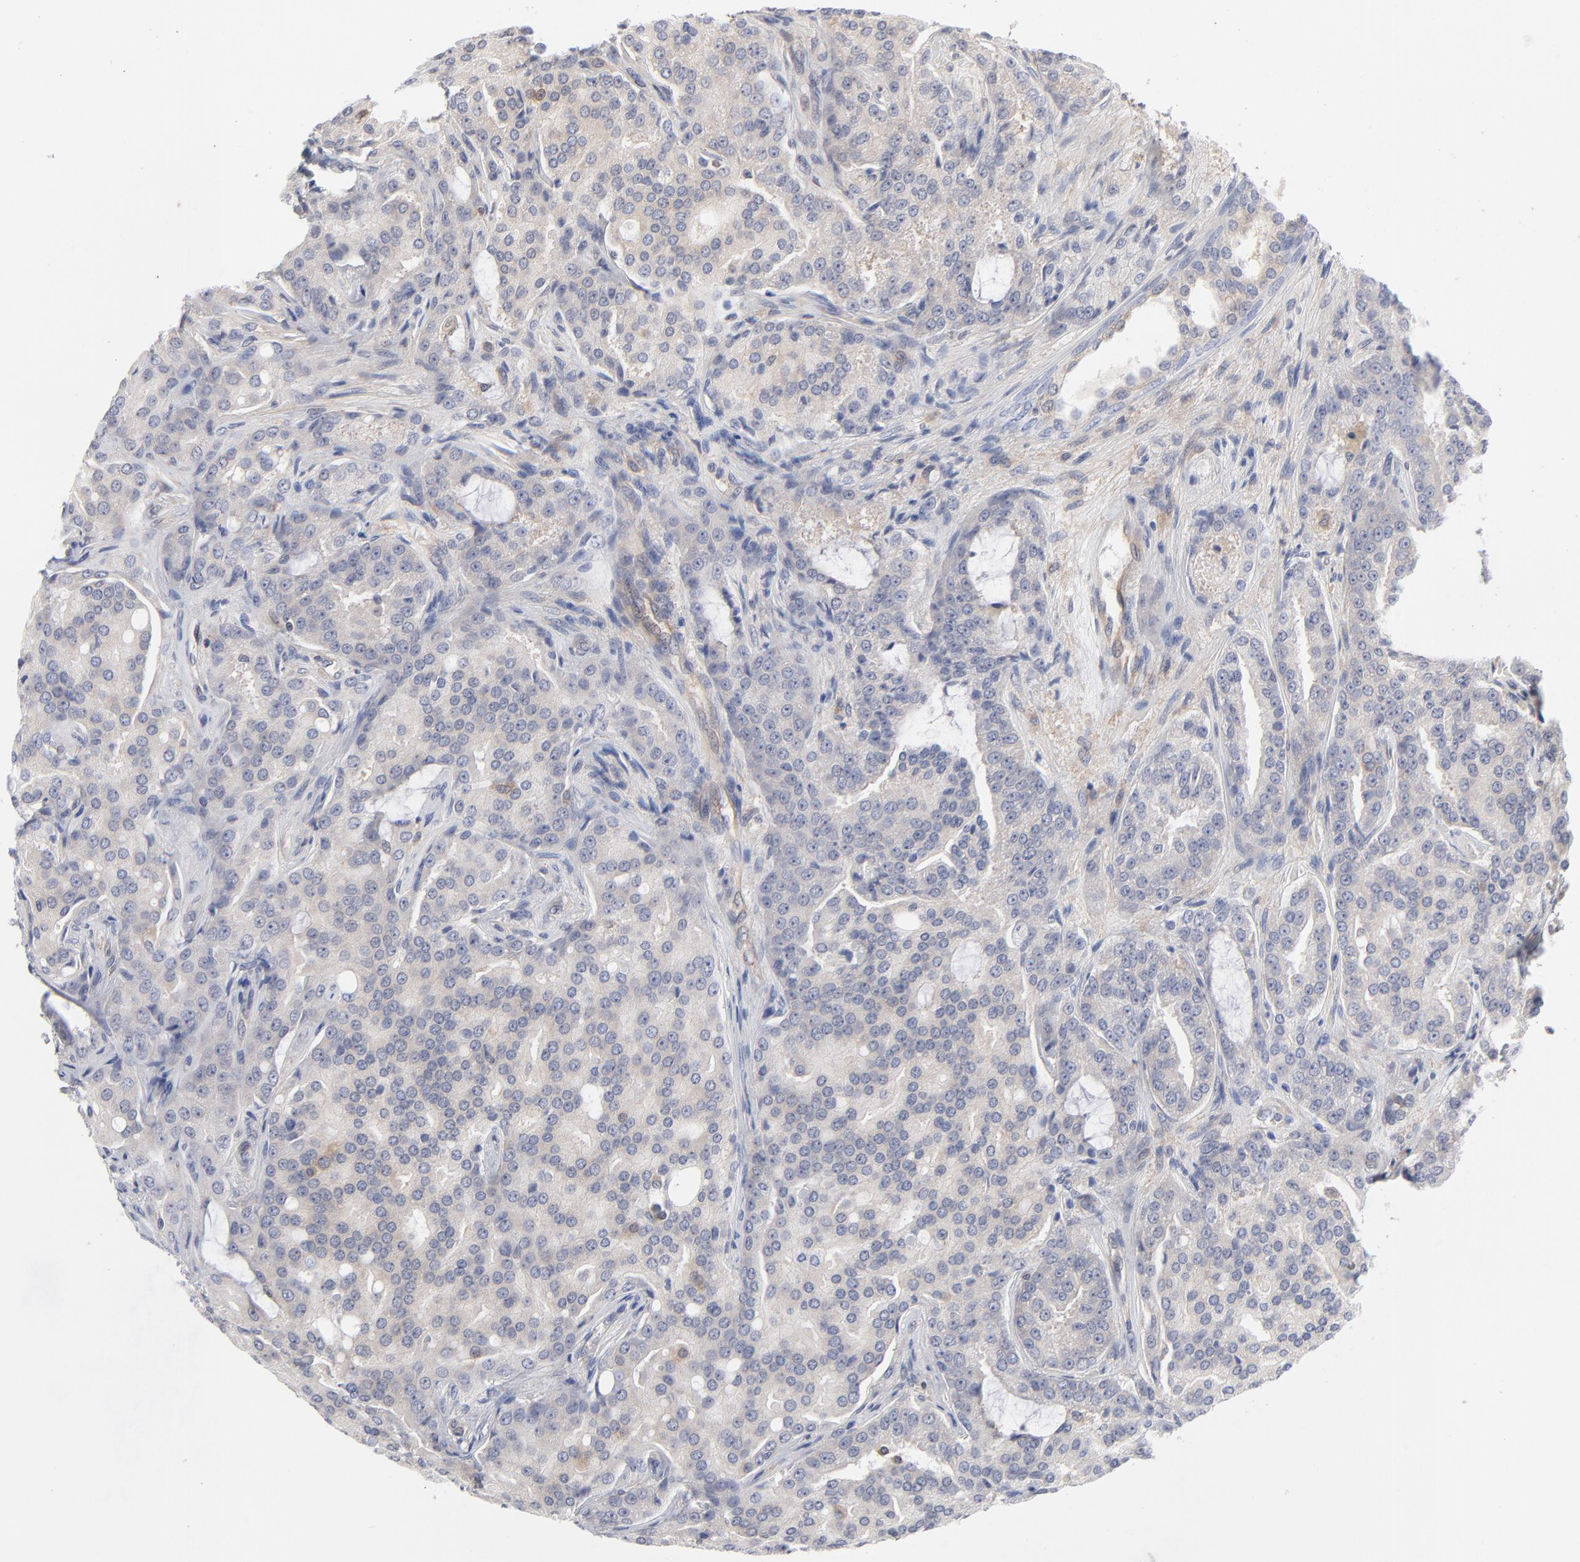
{"staining": {"intensity": "negative", "quantity": "none", "location": "none"}, "tissue": "prostate cancer", "cell_type": "Tumor cells", "image_type": "cancer", "snomed": [{"axis": "morphology", "description": "Adenocarcinoma, High grade"}, {"axis": "topography", "description": "Prostate"}], "caption": "The IHC micrograph has no significant positivity in tumor cells of prostate cancer tissue.", "gene": "ARRB1", "patient": {"sex": "male", "age": 72}}